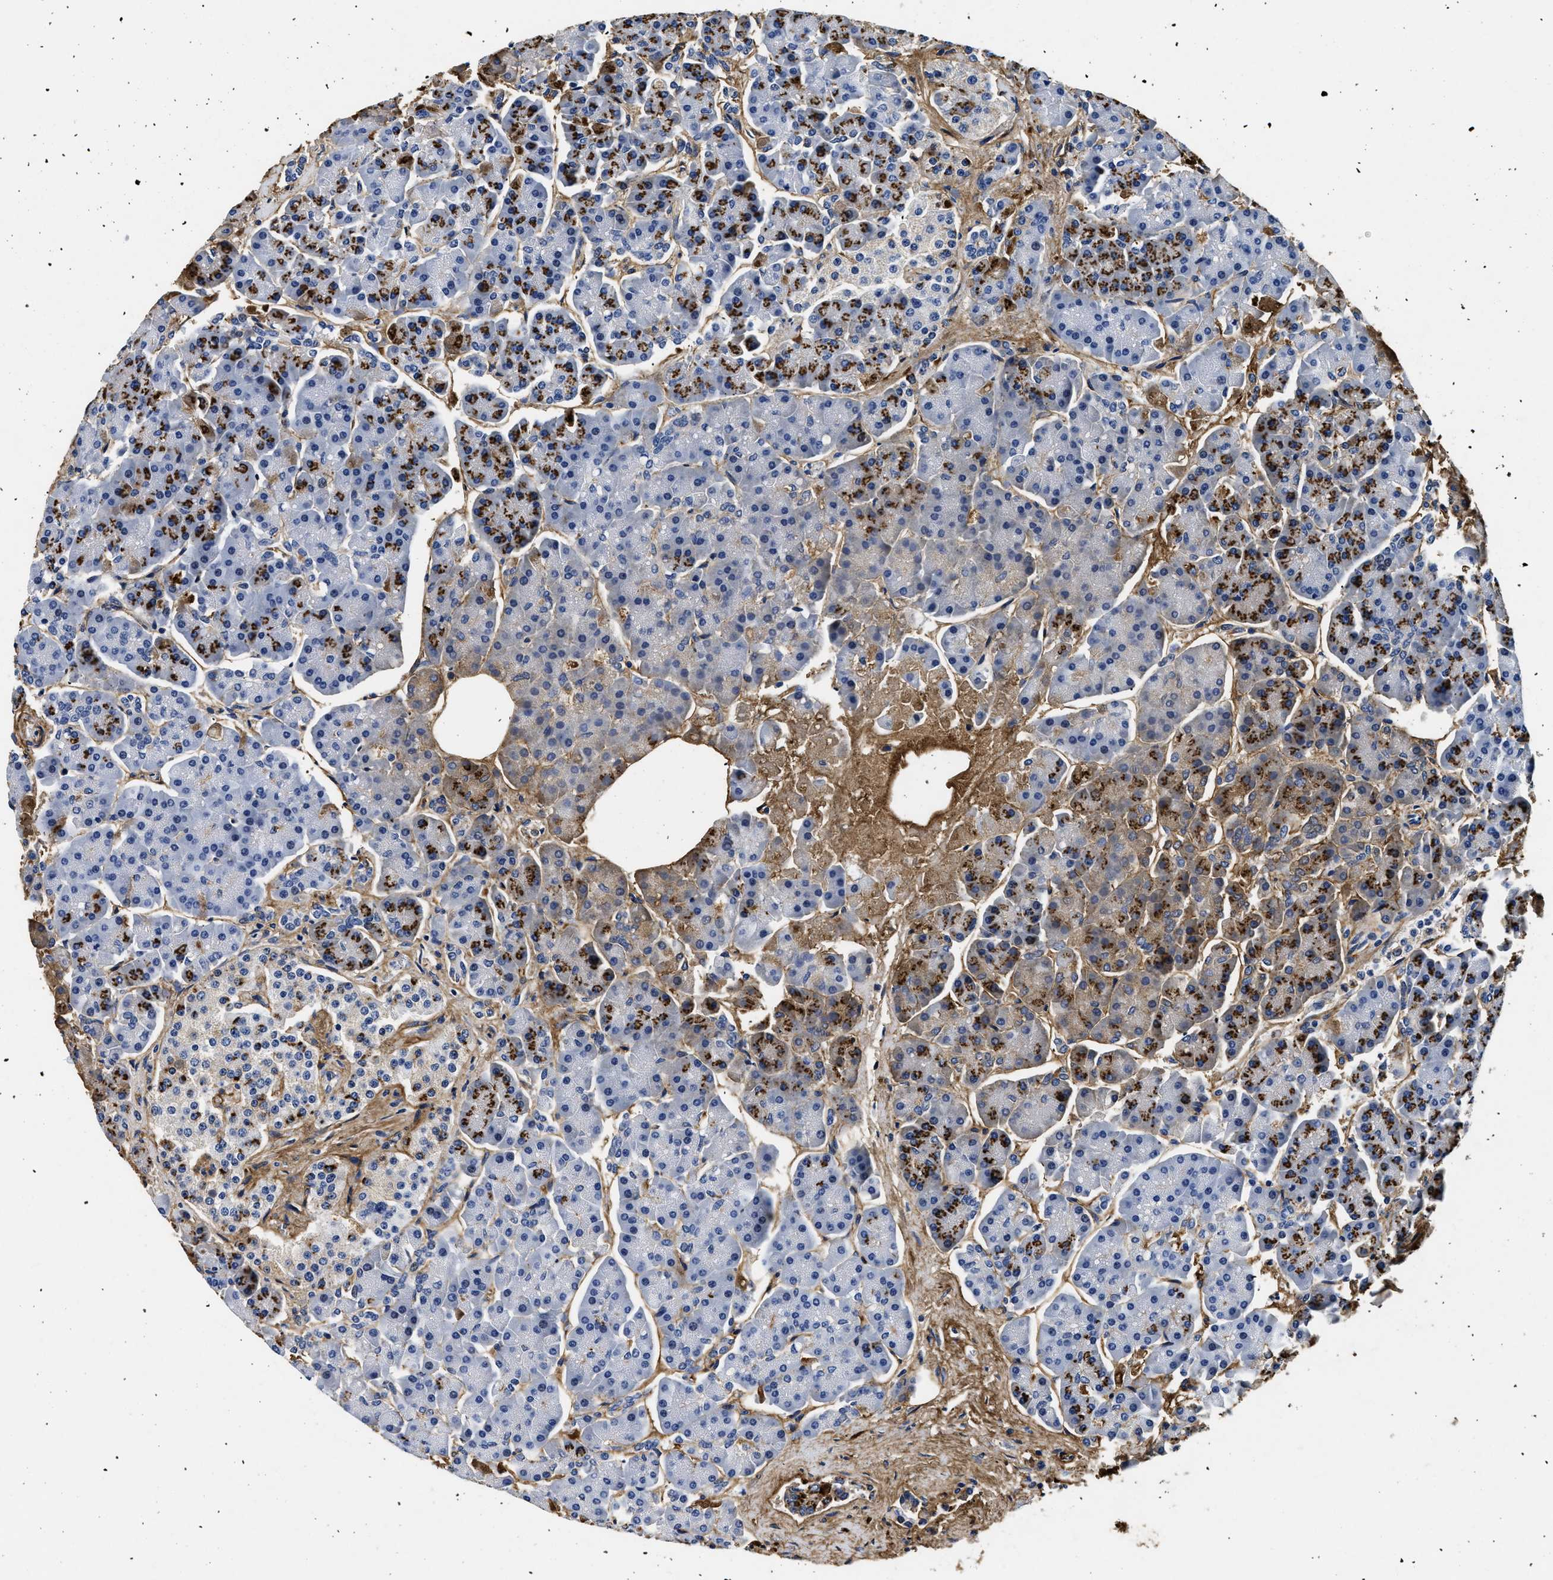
{"staining": {"intensity": "strong", "quantity": "<25%", "location": "cytoplasmic/membranous"}, "tissue": "pancreas", "cell_type": "Exocrine glandular cells", "image_type": "normal", "snomed": [{"axis": "morphology", "description": "Normal tissue, NOS"}, {"axis": "topography", "description": "Pancreas"}], "caption": "Strong cytoplasmic/membranous staining for a protein is appreciated in about <25% of exocrine glandular cells of benign pancreas using immunohistochemistry.", "gene": "LAMA3", "patient": {"sex": "female", "age": 70}}